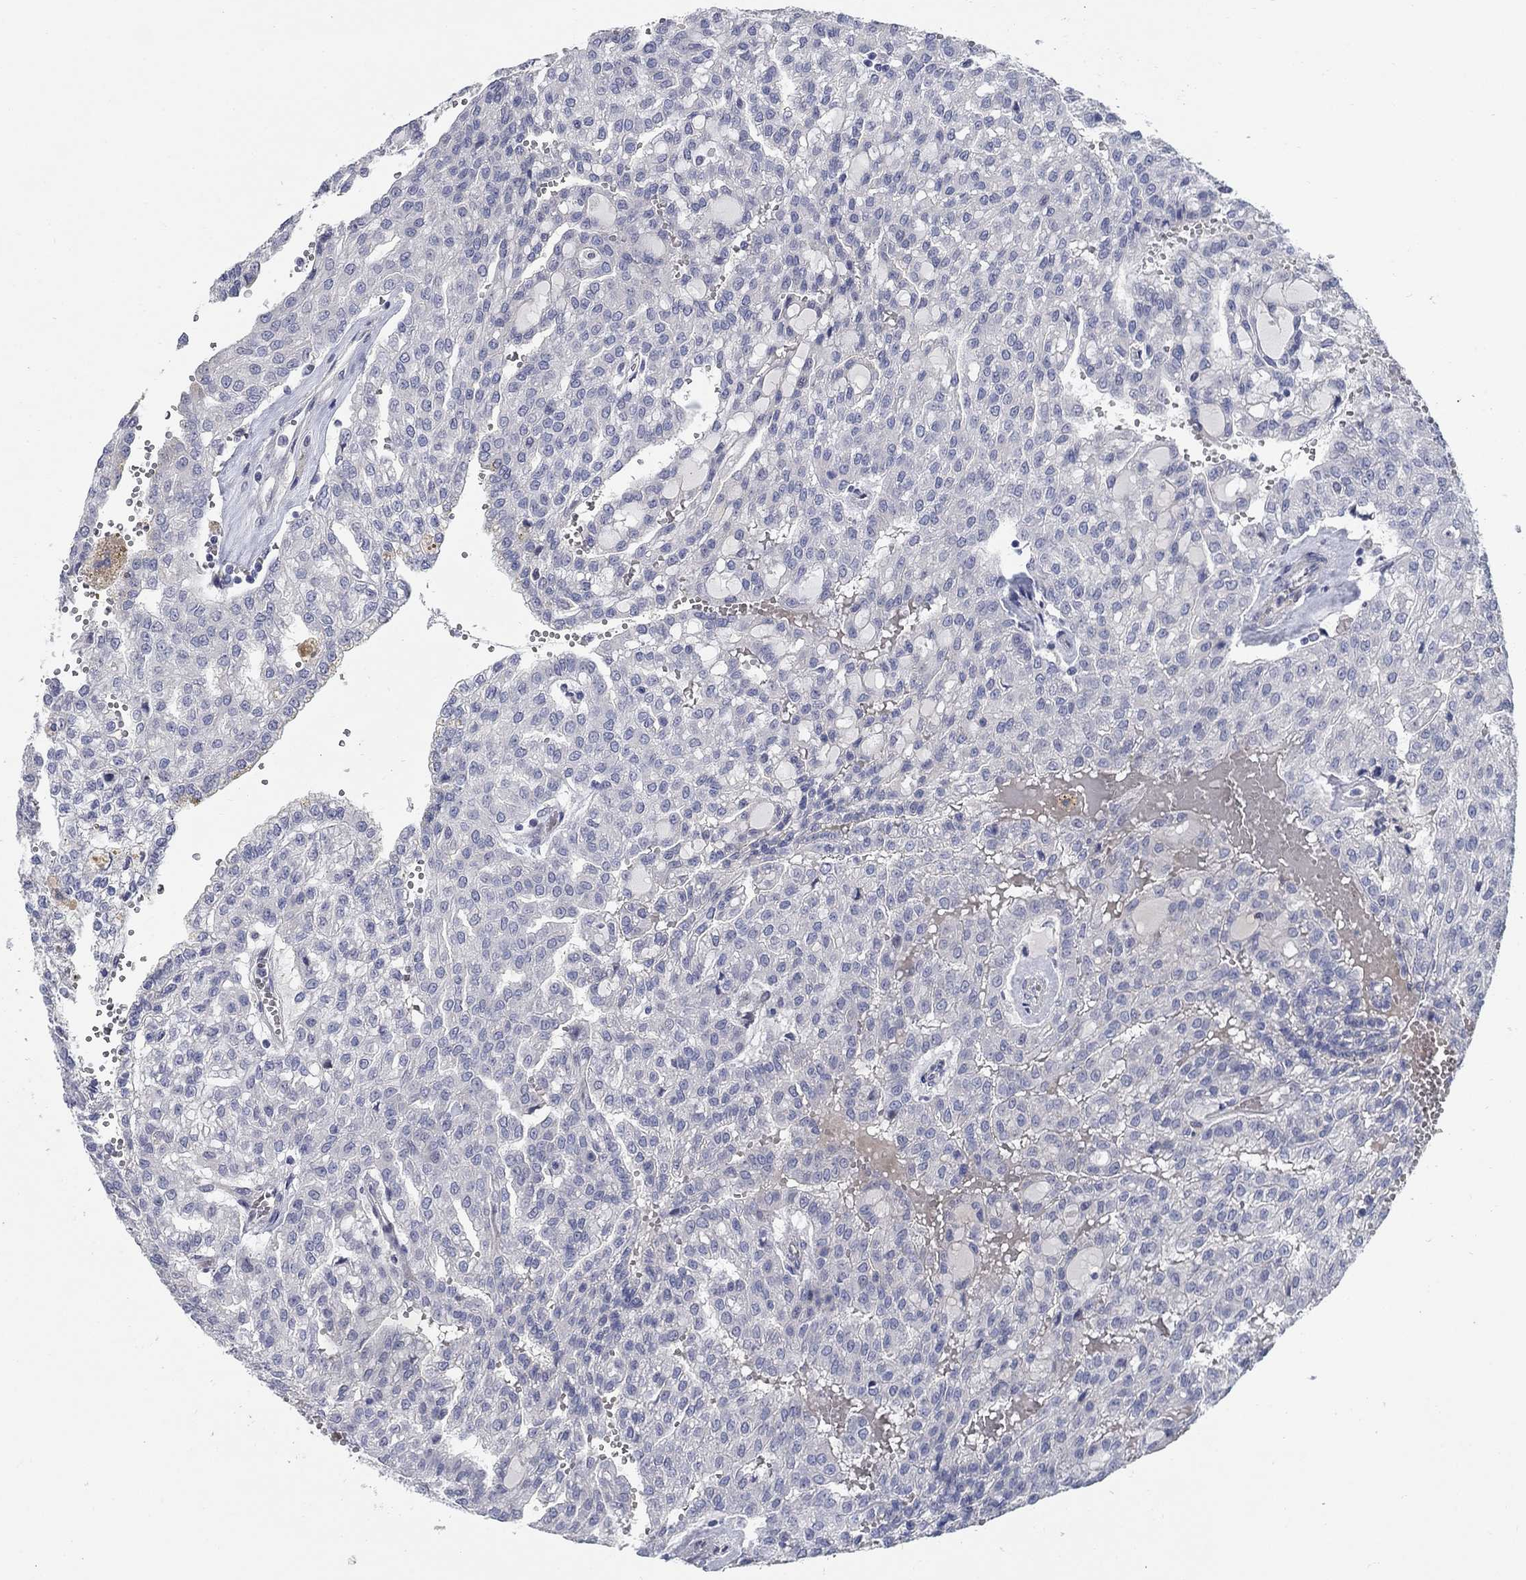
{"staining": {"intensity": "negative", "quantity": "none", "location": "none"}, "tissue": "renal cancer", "cell_type": "Tumor cells", "image_type": "cancer", "snomed": [{"axis": "morphology", "description": "Adenocarcinoma, NOS"}, {"axis": "topography", "description": "Kidney"}], "caption": "This photomicrograph is of renal cancer (adenocarcinoma) stained with IHC to label a protein in brown with the nuclei are counter-stained blue. There is no expression in tumor cells.", "gene": "DNER", "patient": {"sex": "male", "age": 63}}